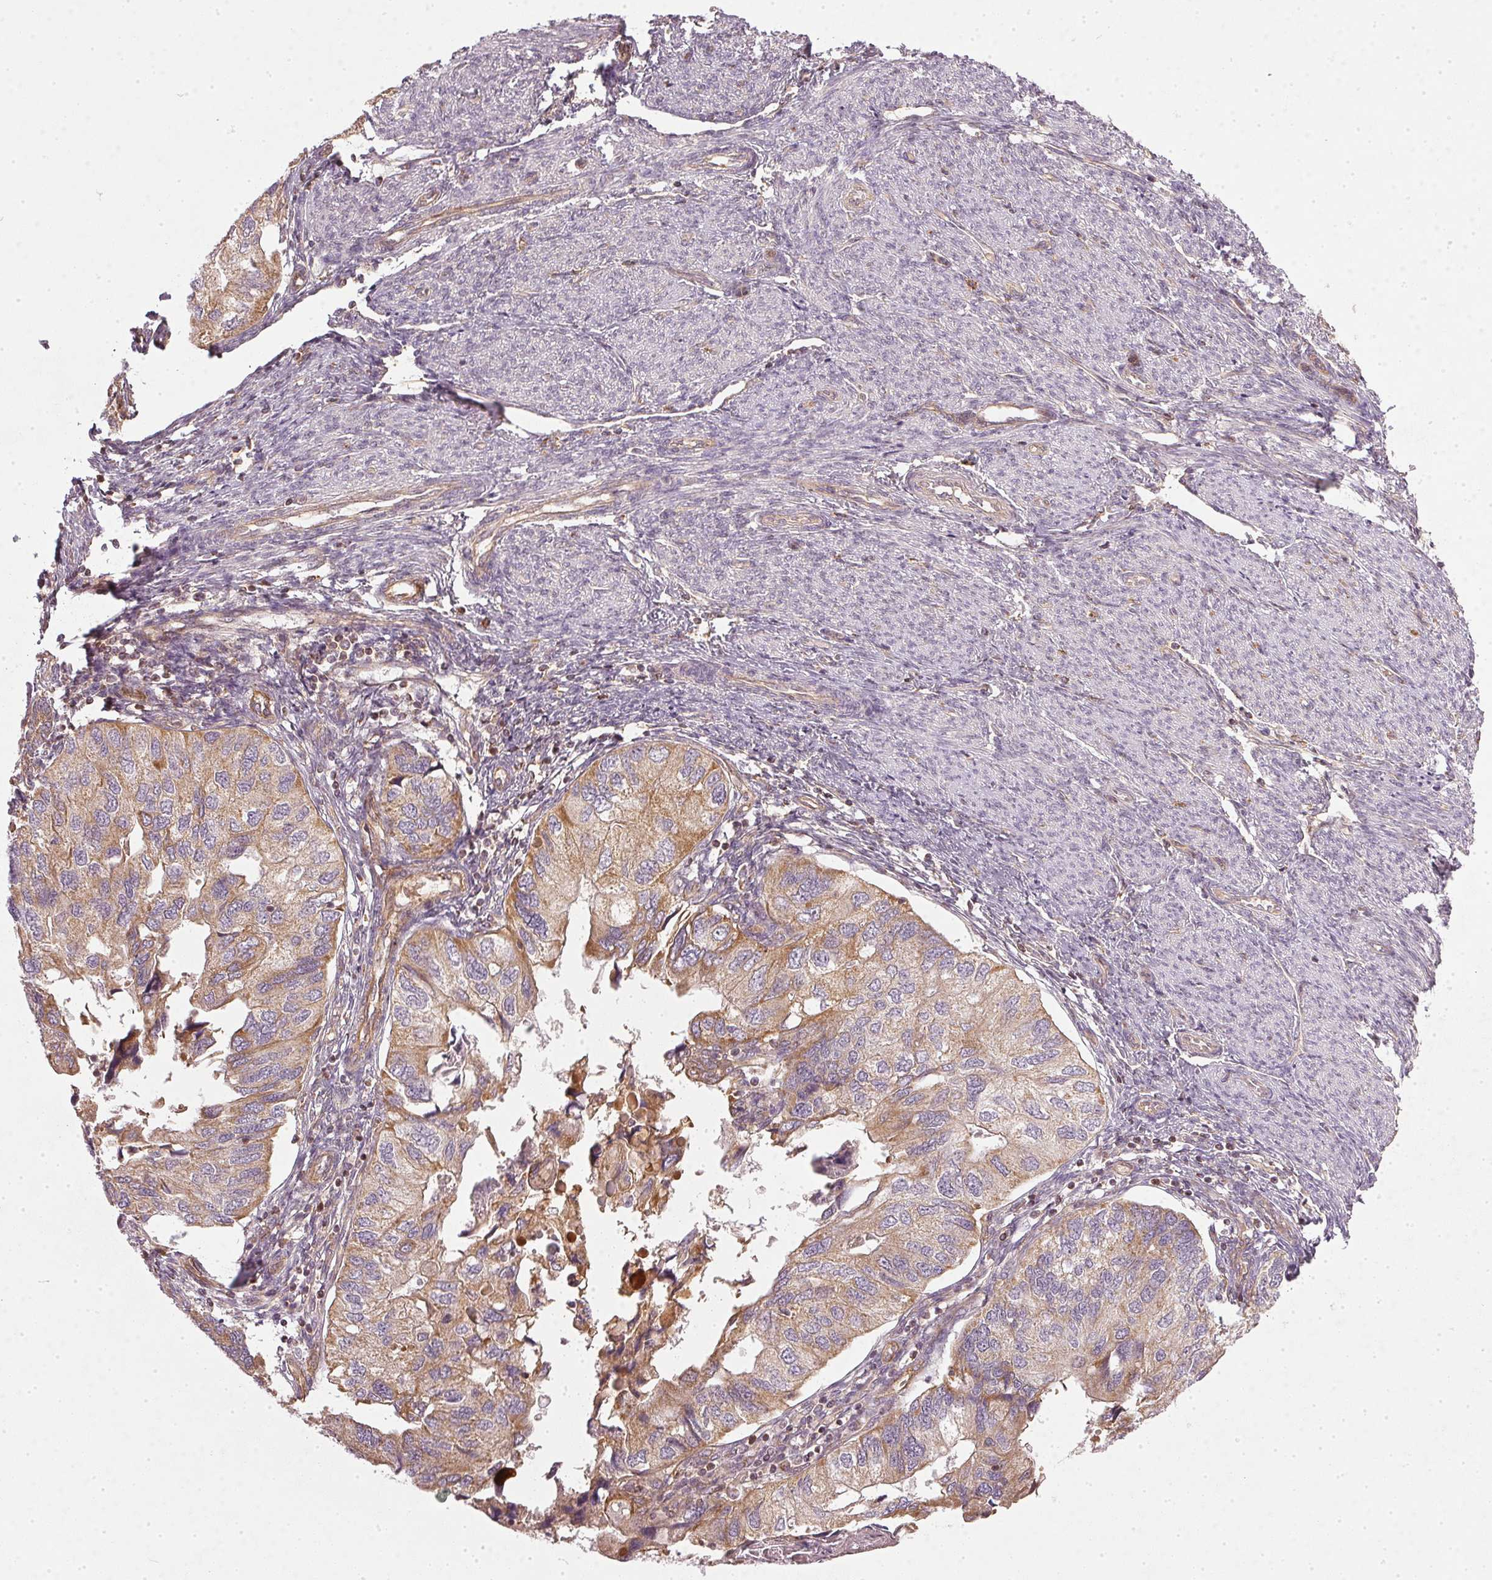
{"staining": {"intensity": "weak", "quantity": ">75%", "location": "cytoplasmic/membranous"}, "tissue": "endometrial cancer", "cell_type": "Tumor cells", "image_type": "cancer", "snomed": [{"axis": "morphology", "description": "Carcinoma, NOS"}, {"axis": "topography", "description": "Uterus"}], "caption": "IHC photomicrograph of neoplastic tissue: endometrial carcinoma stained using IHC reveals low levels of weak protein expression localized specifically in the cytoplasmic/membranous of tumor cells, appearing as a cytoplasmic/membranous brown color.", "gene": "NADK2", "patient": {"sex": "female", "age": 76}}